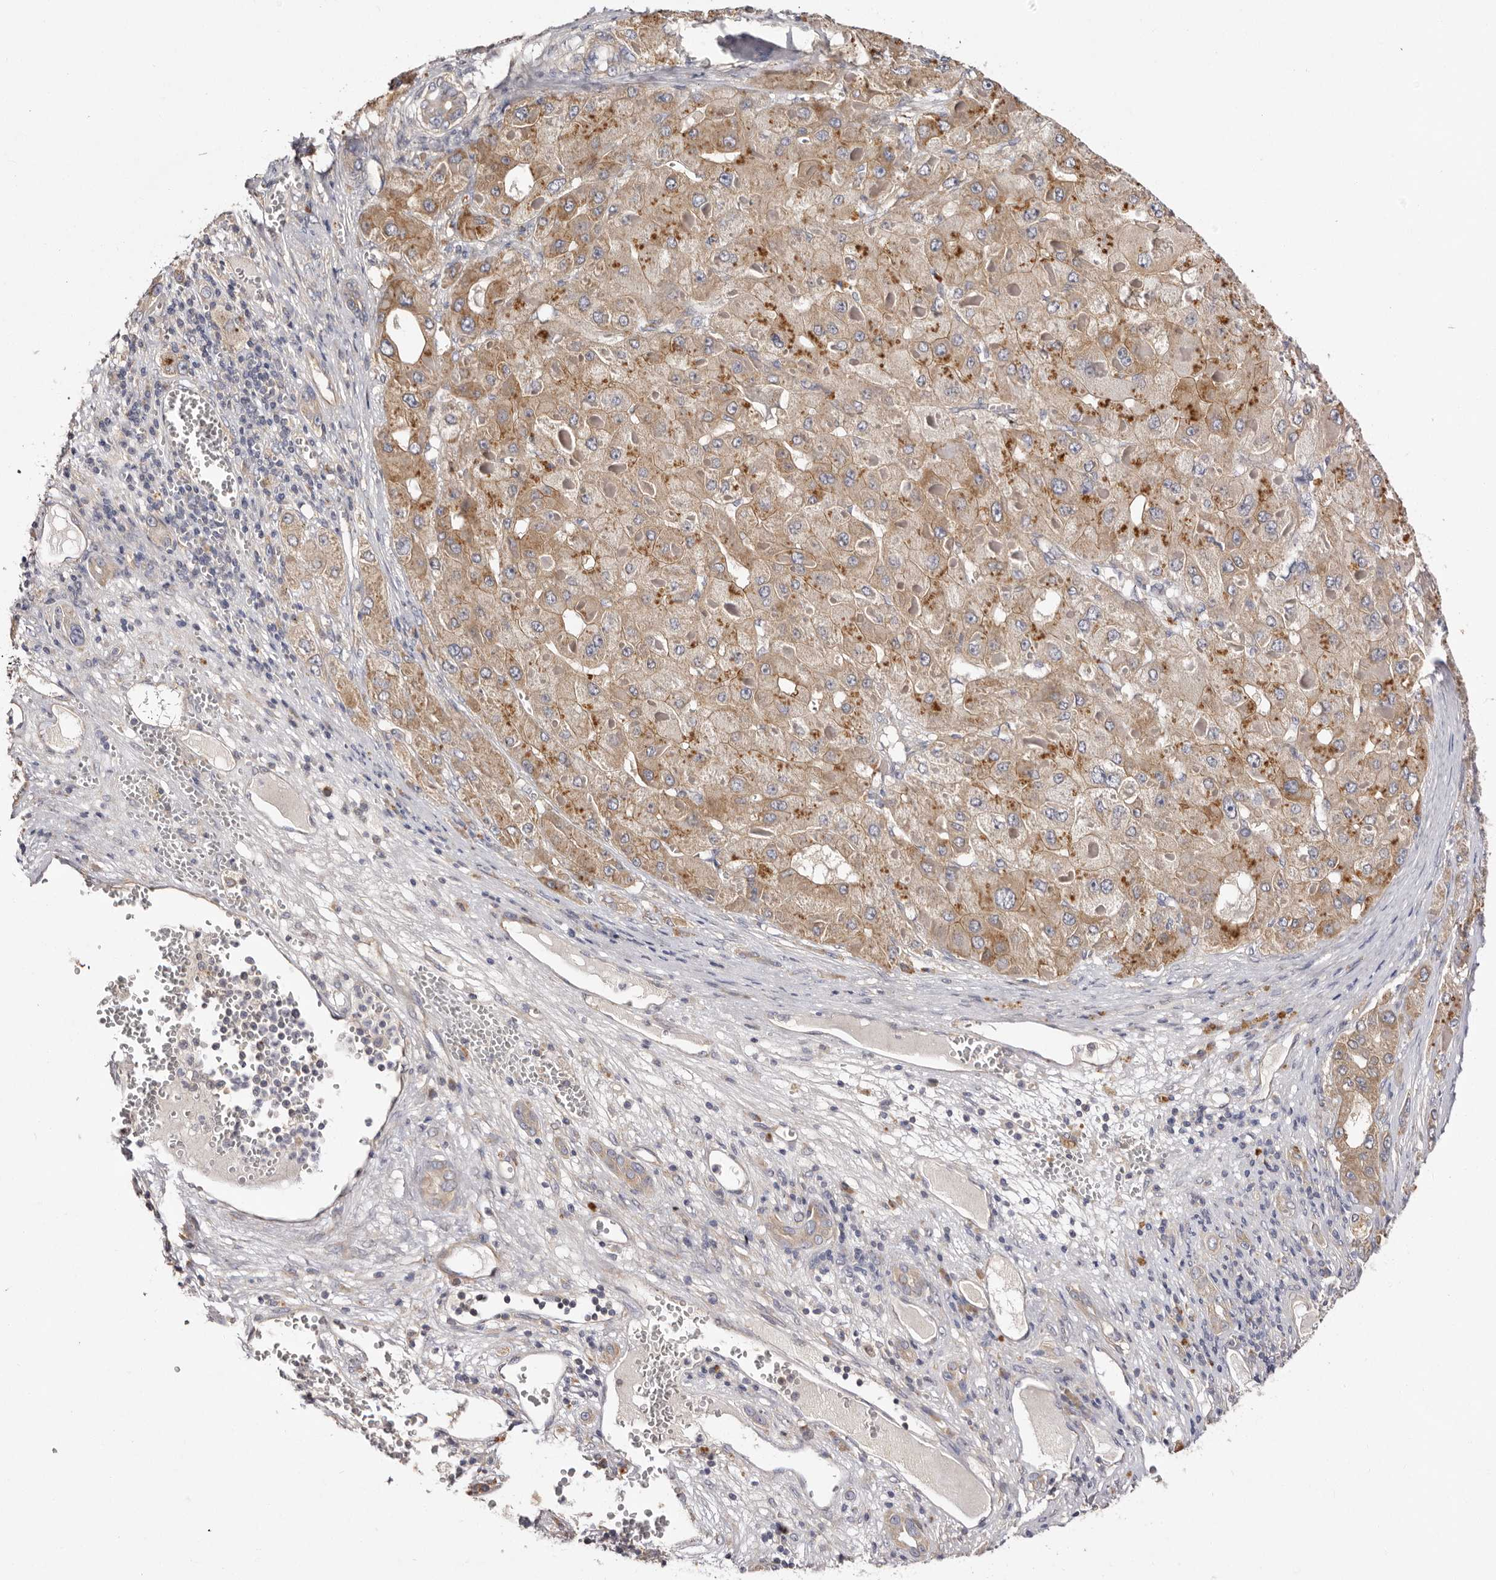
{"staining": {"intensity": "moderate", "quantity": ">75%", "location": "cytoplasmic/membranous"}, "tissue": "liver cancer", "cell_type": "Tumor cells", "image_type": "cancer", "snomed": [{"axis": "morphology", "description": "Carcinoma, Hepatocellular, NOS"}, {"axis": "topography", "description": "Liver"}], "caption": "Immunohistochemical staining of human liver cancer (hepatocellular carcinoma) shows moderate cytoplasmic/membranous protein expression in about >75% of tumor cells.", "gene": "FAM167B", "patient": {"sex": "female", "age": 73}}